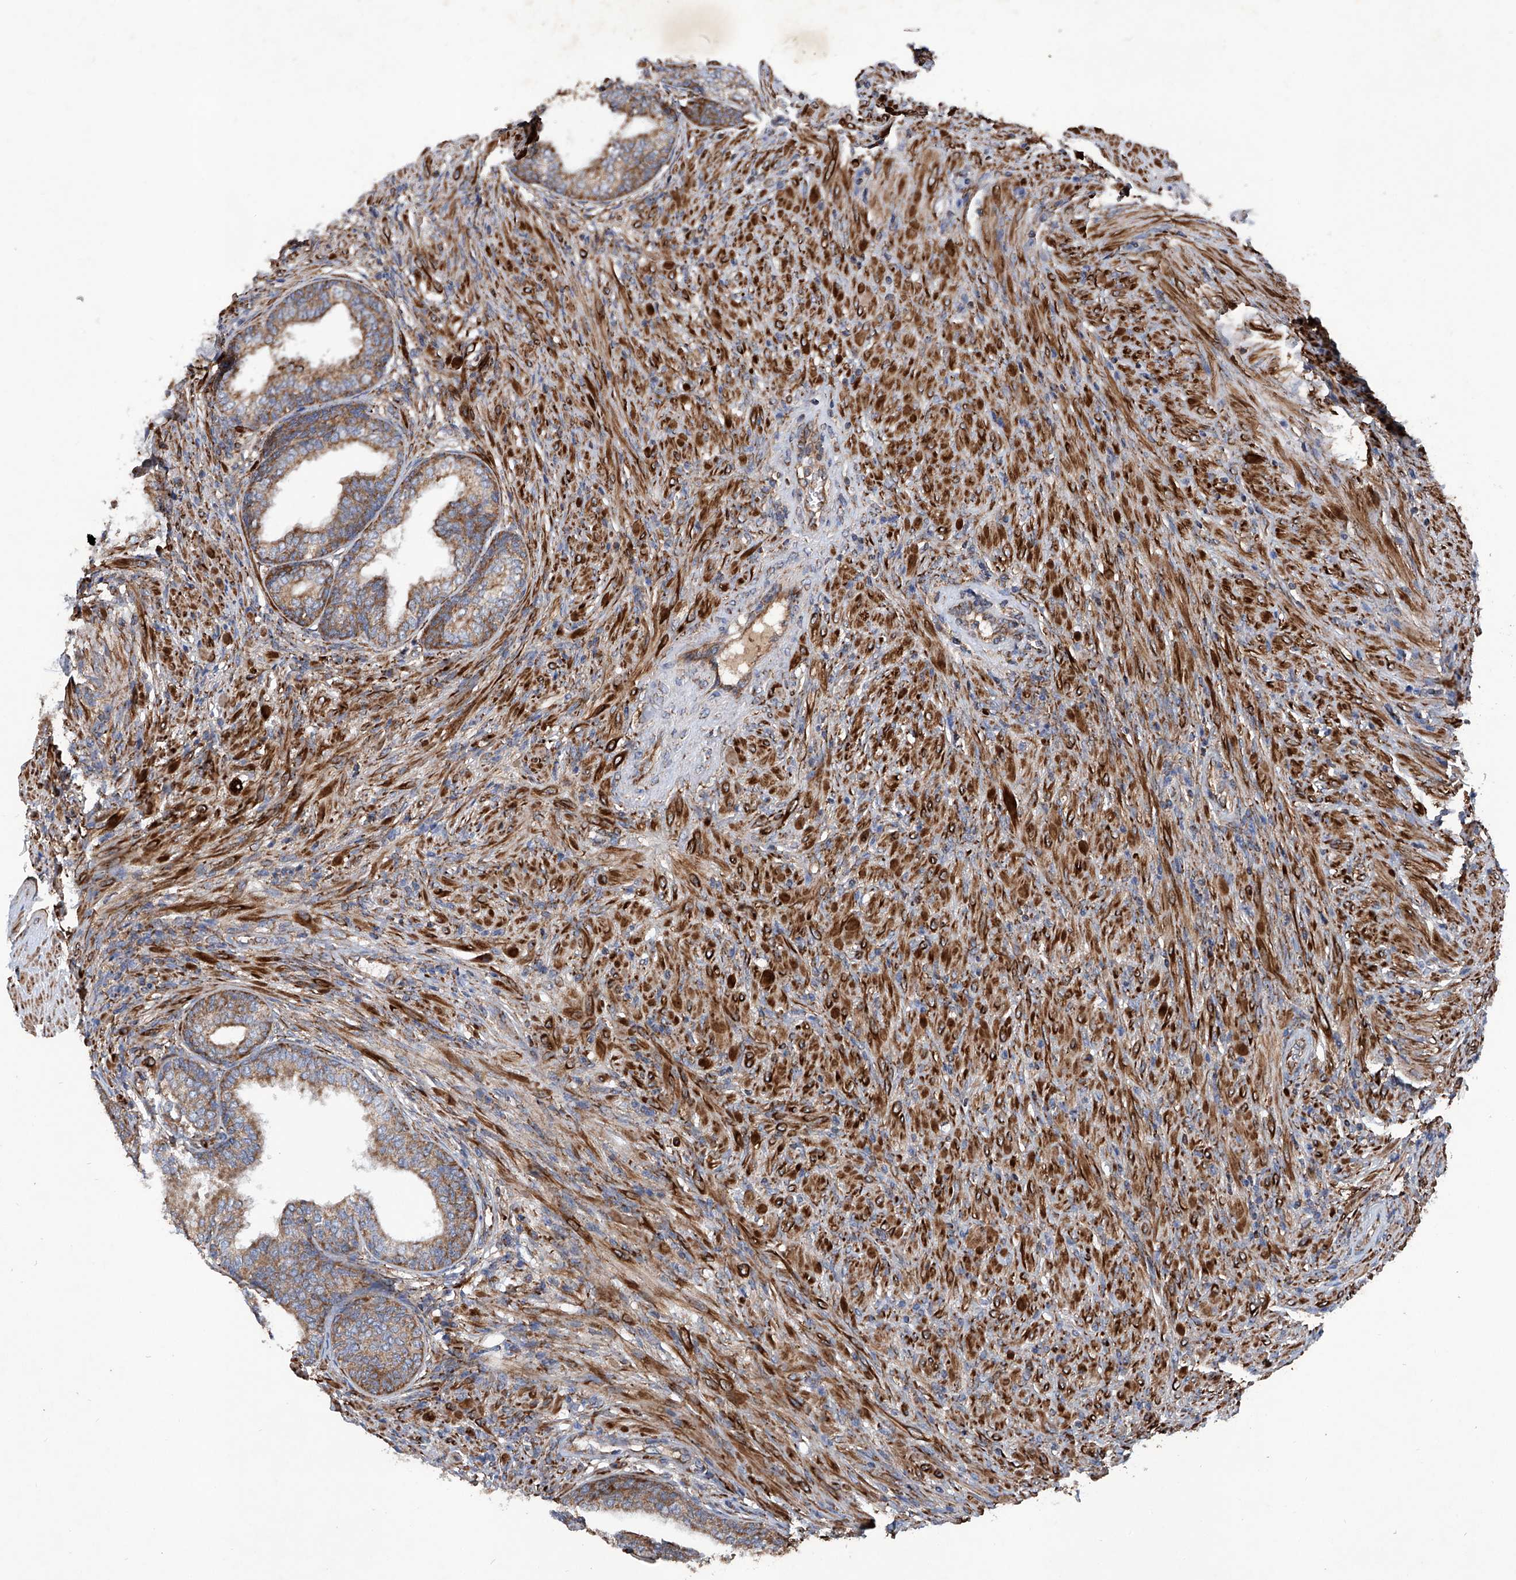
{"staining": {"intensity": "moderate", "quantity": "25%-75%", "location": "cytoplasmic/membranous"}, "tissue": "prostate", "cell_type": "Glandular cells", "image_type": "normal", "snomed": [{"axis": "morphology", "description": "Normal tissue, NOS"}, {"axis": "topography", "description": "Prostate"}], "caption": "Immunohistochemistry (IHC) micrograph of benign prostate stained for a protein (brown), which exhibits medium levels of moderate cytoplasmic/membranous expression in about 25%-75% of glandular cells.", "gene": "ASCC3", "patient": {"sex": "male", "age": 76}}